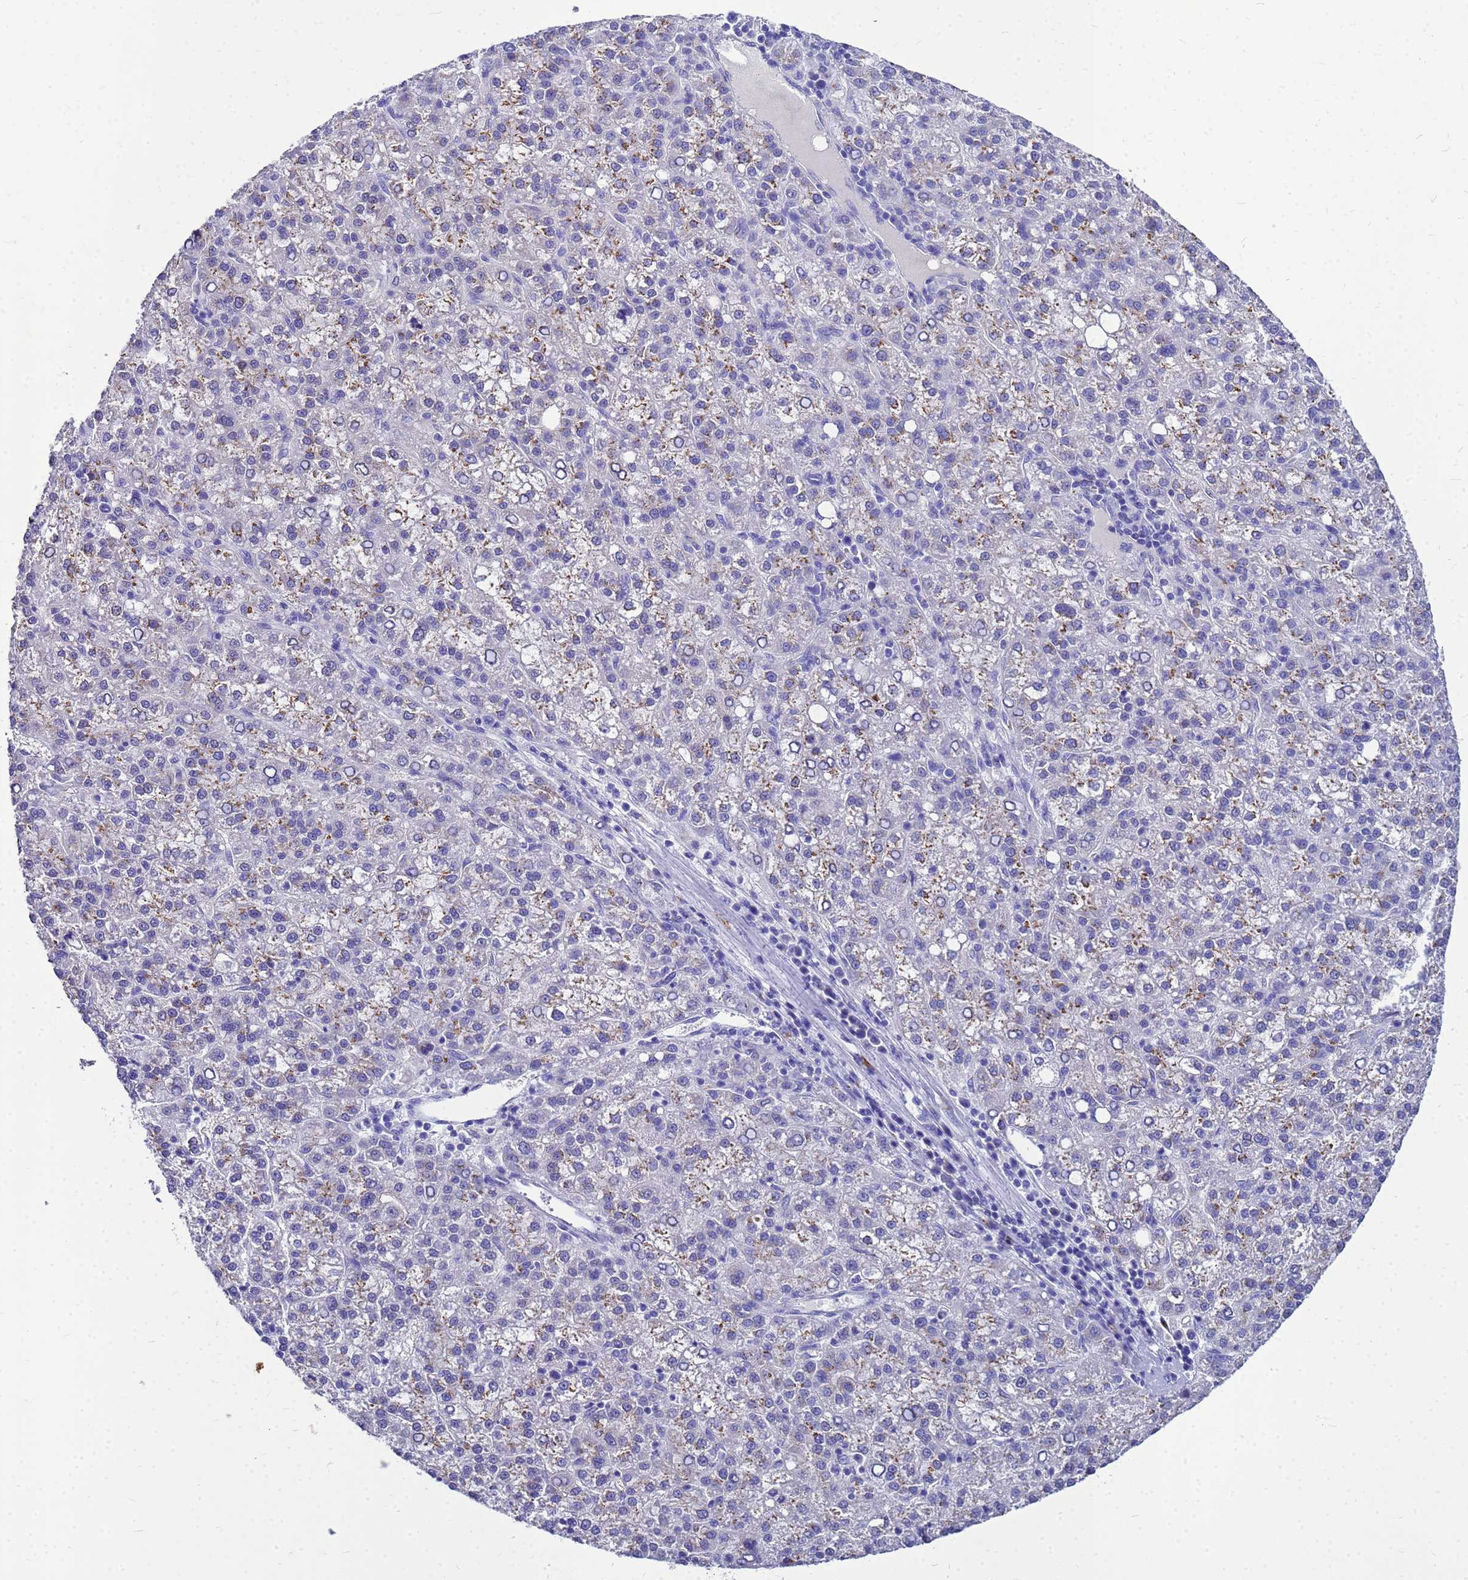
{"staining": {"intensity": "moderate", "quantity": "25%-75%", "location": "cytoplasmic/membranous"}, "tissue": "liver cancer", "cell_type": "Tumor cells", "image_type": "cancer", "snomed": [{"axis": "morphology", "description": "Carcinoma, Hepatocellular, NOS"}, {"axis": "topography", "description": "Liver"}], "caption": "Immunohistochemical staining of liver hepatocellular carcinoma exhibits medium levels of moderate cytoplasmic/membranous expression in about 25%-75% of tumor cells. Ihc stains the protein in brown and the nuclei are stained blue.", "gene": "OR52E2", "patient": {"sex": "female", "age": 58}}